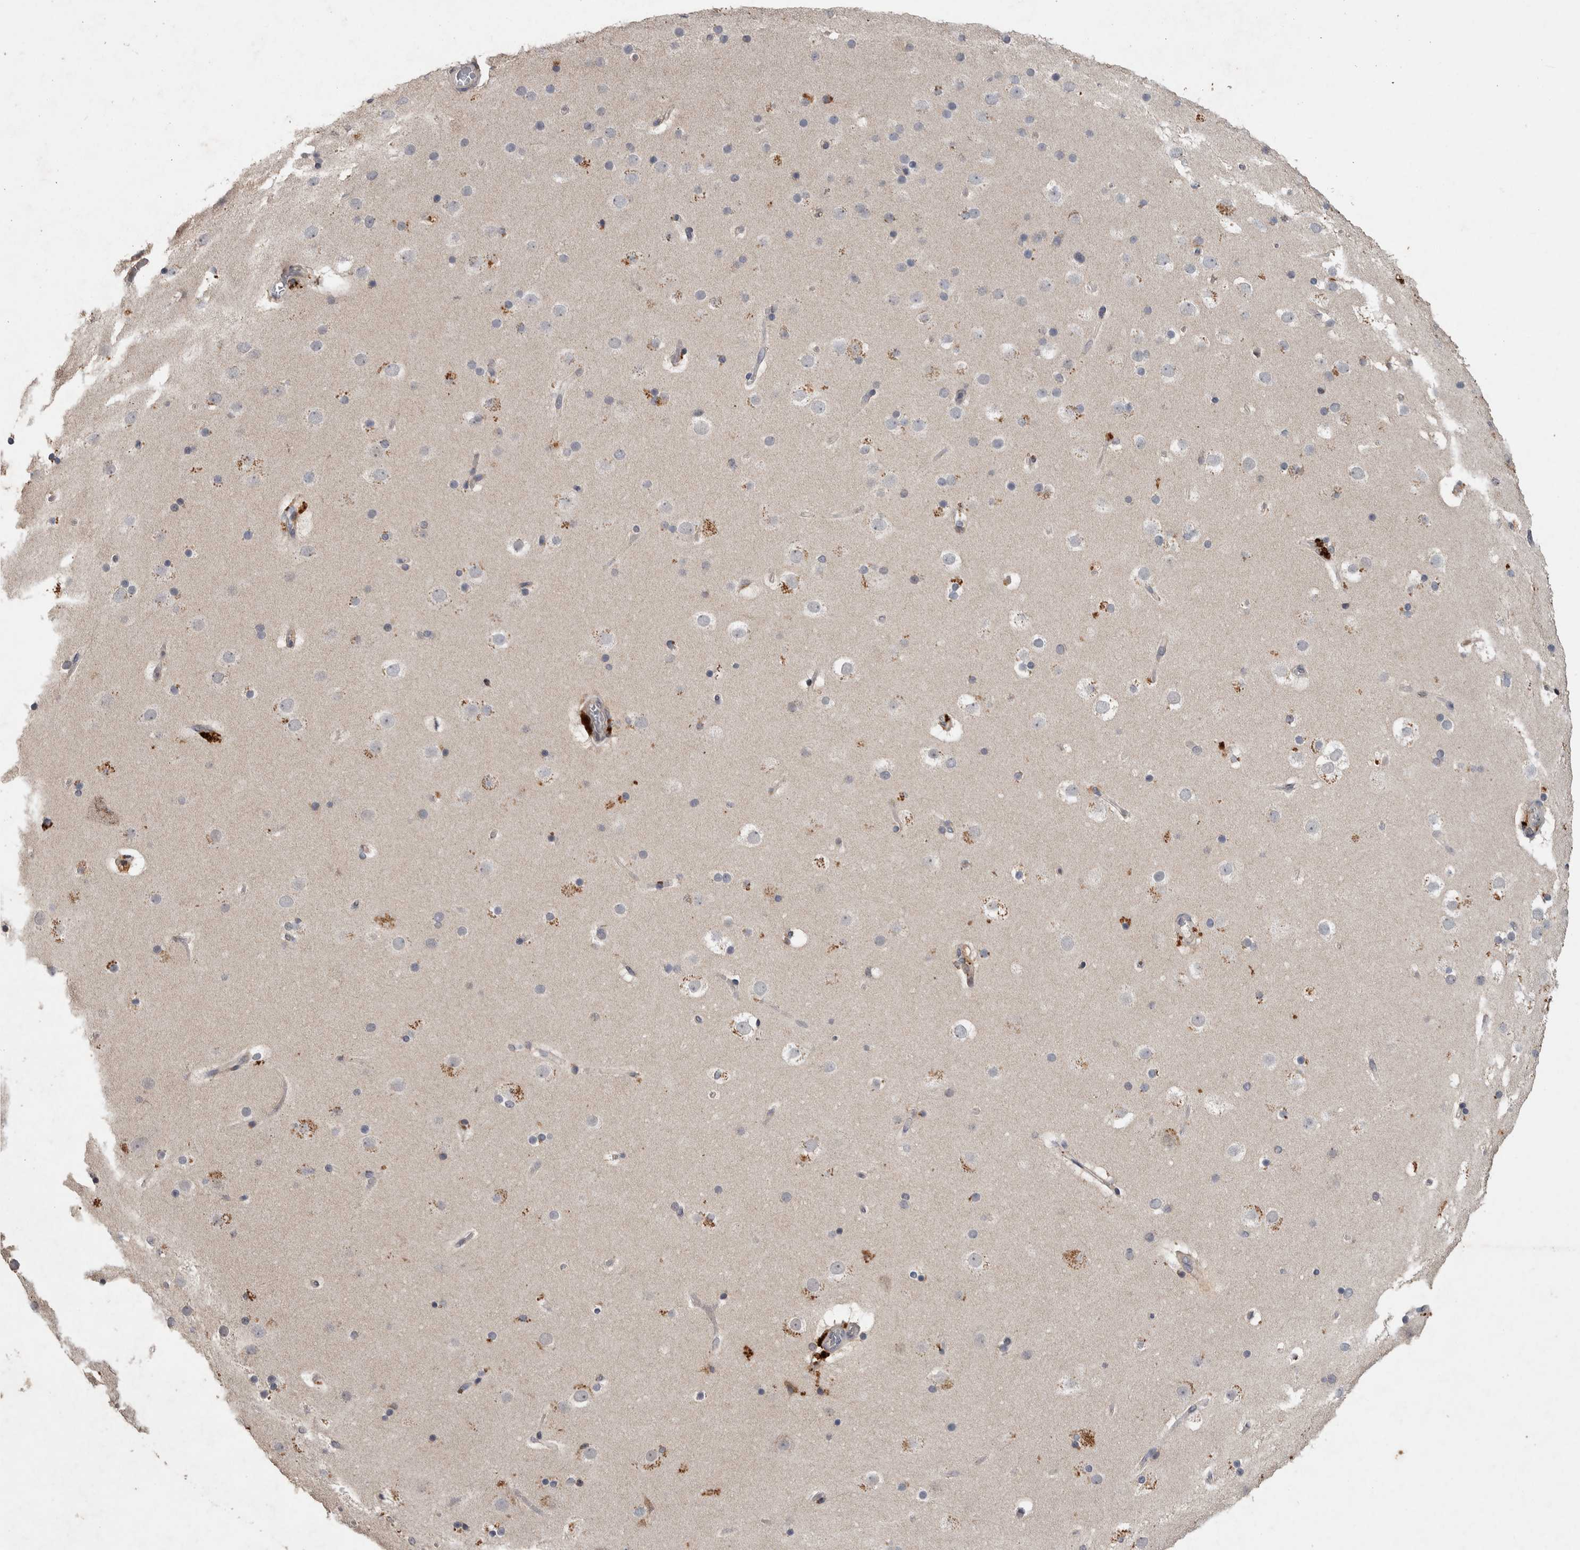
{"staining": {"intensity": "negative", "quantity": "none", "location": "none"}, "tissue": "cerebral cortex", "cell_type": "Endothelial cells", "image_type": "normal", "snomed": [{"axis": "morphology", "description": "Normal tissue, NOS"}, {"axis": "topography", "description": "Cerebral cortex"}], "caption": "The IHC photomicrograph has no significant positivity in endothelial cells of cerebral cortex. (DAB immunohistochemistry (IHC) with hematoxylin counter stain).", "gene": "CHRM3", "patient": {"sex": "male", "age": 57}}